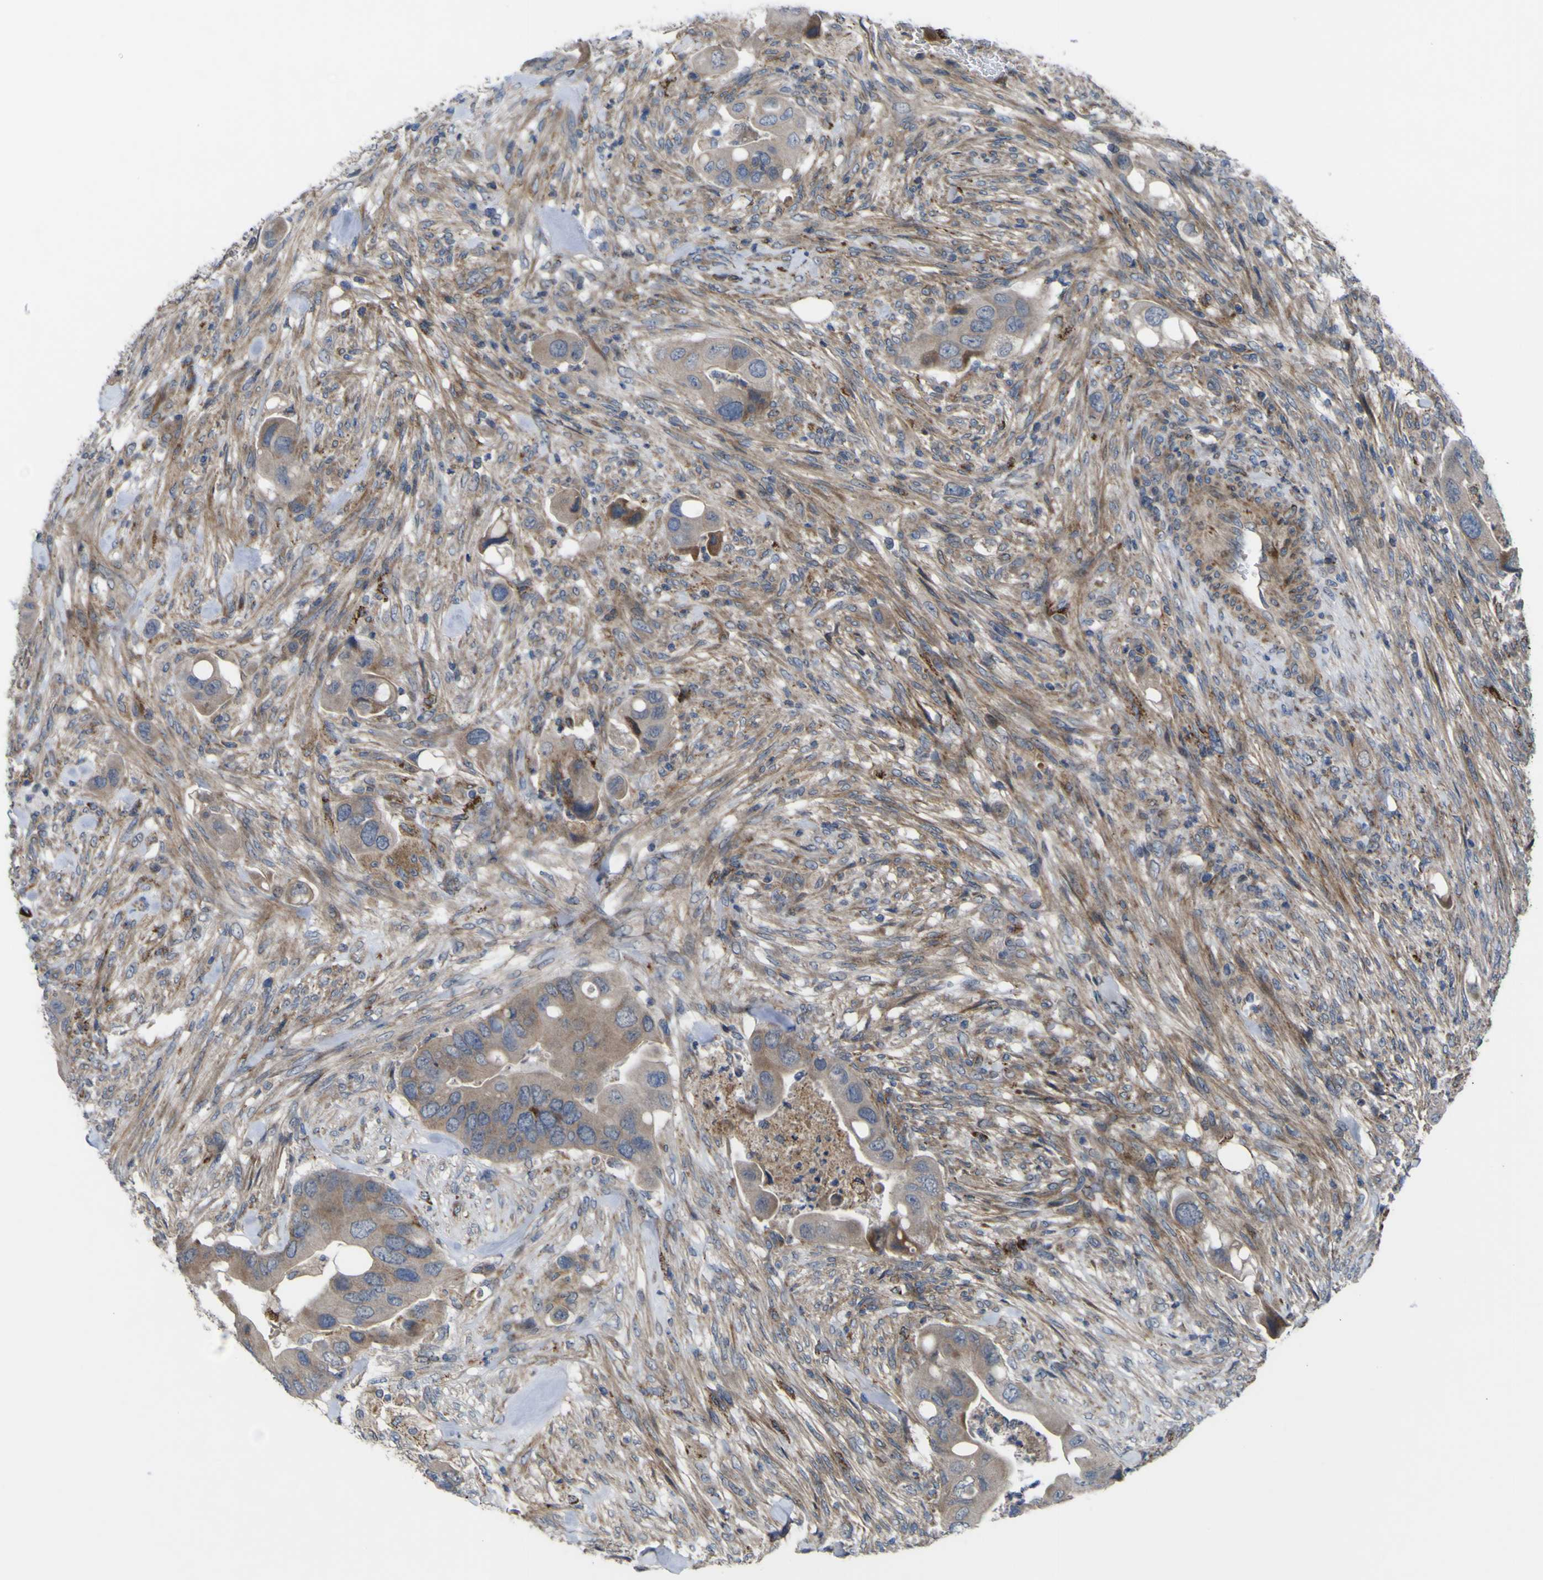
{"staining": {"intensity": "weak", "quantity": ">75%", "location": "cytoplasmic/membranous"}, "tissue": "colorectal cancer", "cell_type": "Tumor cells", "image_type": "cancer", "snomed": [{"axis": "morphology", "description": "Adenocarcinoma, NOS"}, {"axis": "topography", "description": "Rectum"}], "caption": "Weak cytoplasmic/membranous positivity is seen in approximately >75% of tumor cells in colorectal cancer (adenocarcinoma). The protein is shown in brown color, while the nuclei are stained blue.", "gene": "GPLD1", "patient": {"sex": "female", "age": 57}}